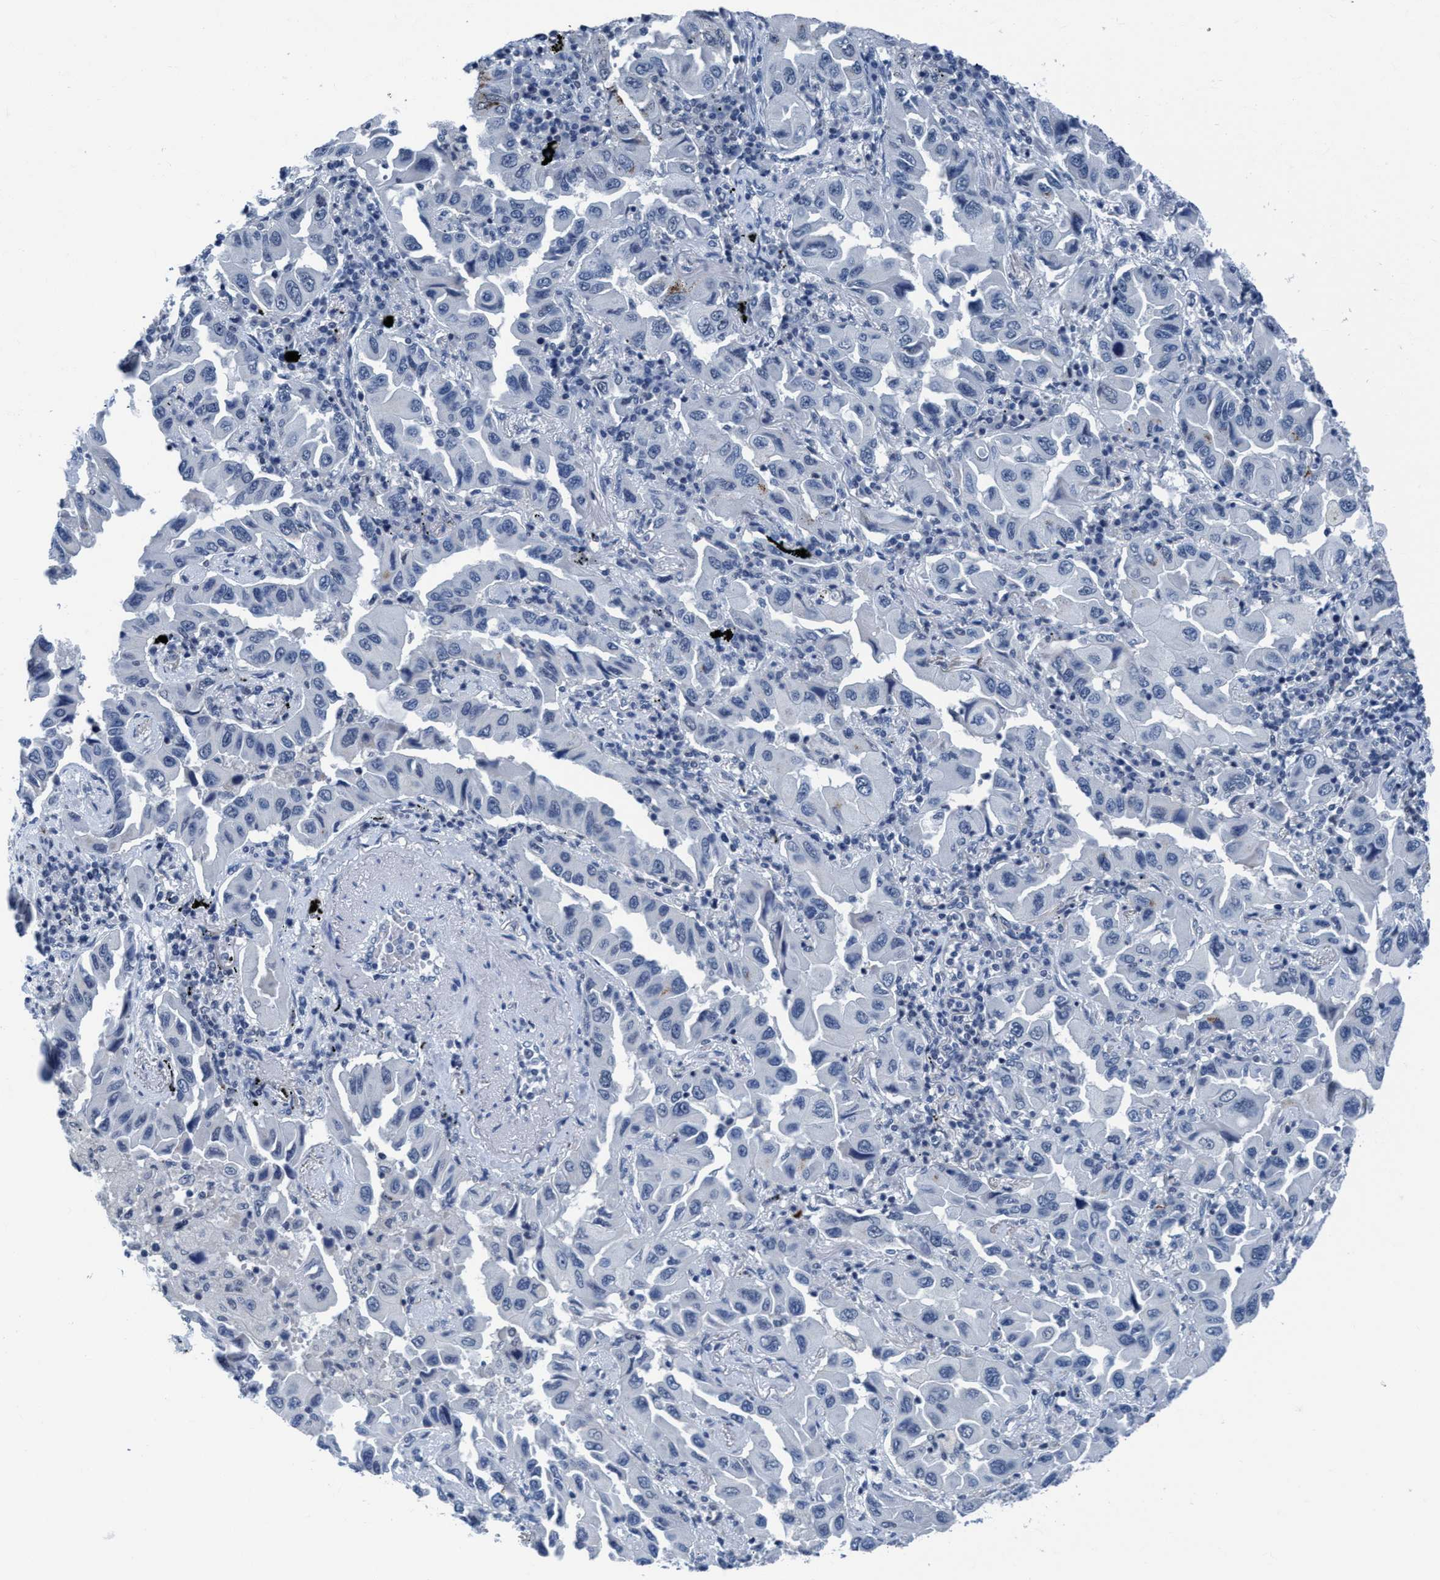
{"staining": {"intensity": "negative", "quantity": "none", "location": "none"}, "tissue": "lung cancer", "cell_type": "Tumor cells", "image_type": "cancer", "snomed": [{"axis": "morphology", "description": "Adenocarcinoma, NOS"}, {"axis": "topography", "description": "Lung"}], "caption": "Lung cancer was stained to show a protein in brown. There is no significant staining in tumor cells.", "gene": "DNAI1", "patient": {"sex": "female", "age": 65}}